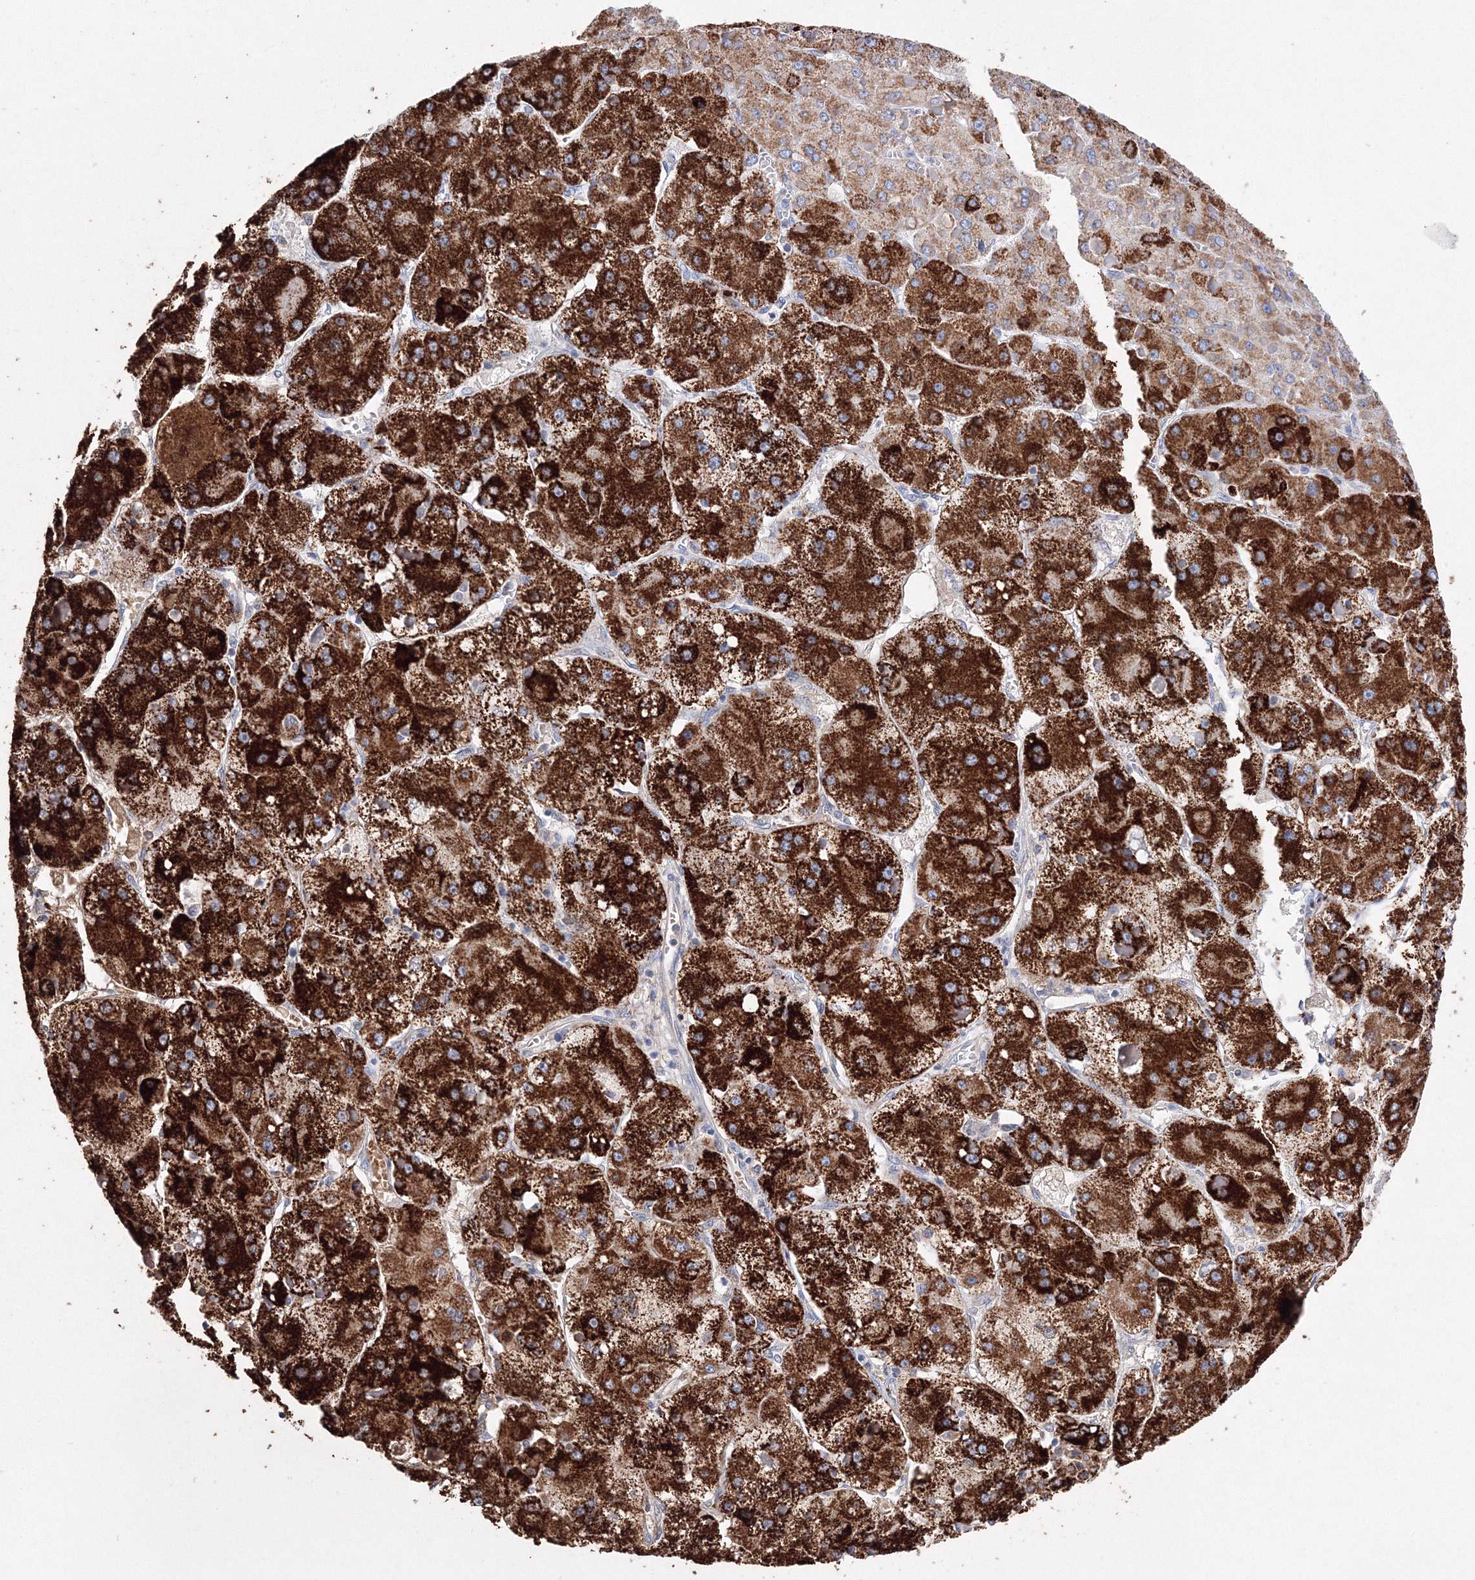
{"staining": {"intensity": "strong", "quantity": ">75%", "location": "cytoplasmic/membranous"}, "tissue": "liver cancer", "cell_type": "Tumor cells", "image_type": "cancer", "snomed": [{"axis": "morphology", "description": "Carcinoma, Hepatocellular, NOS"}, {"axis": "topography", "description": "Liver"}], "caption": "Liver cancer stained with a brown dye shows strong cytoplasmic/membranous positive staining in approximately >75% of tumor cells.", "gene": "MERTK", "patient": {"sex": "female", "age": 73}}